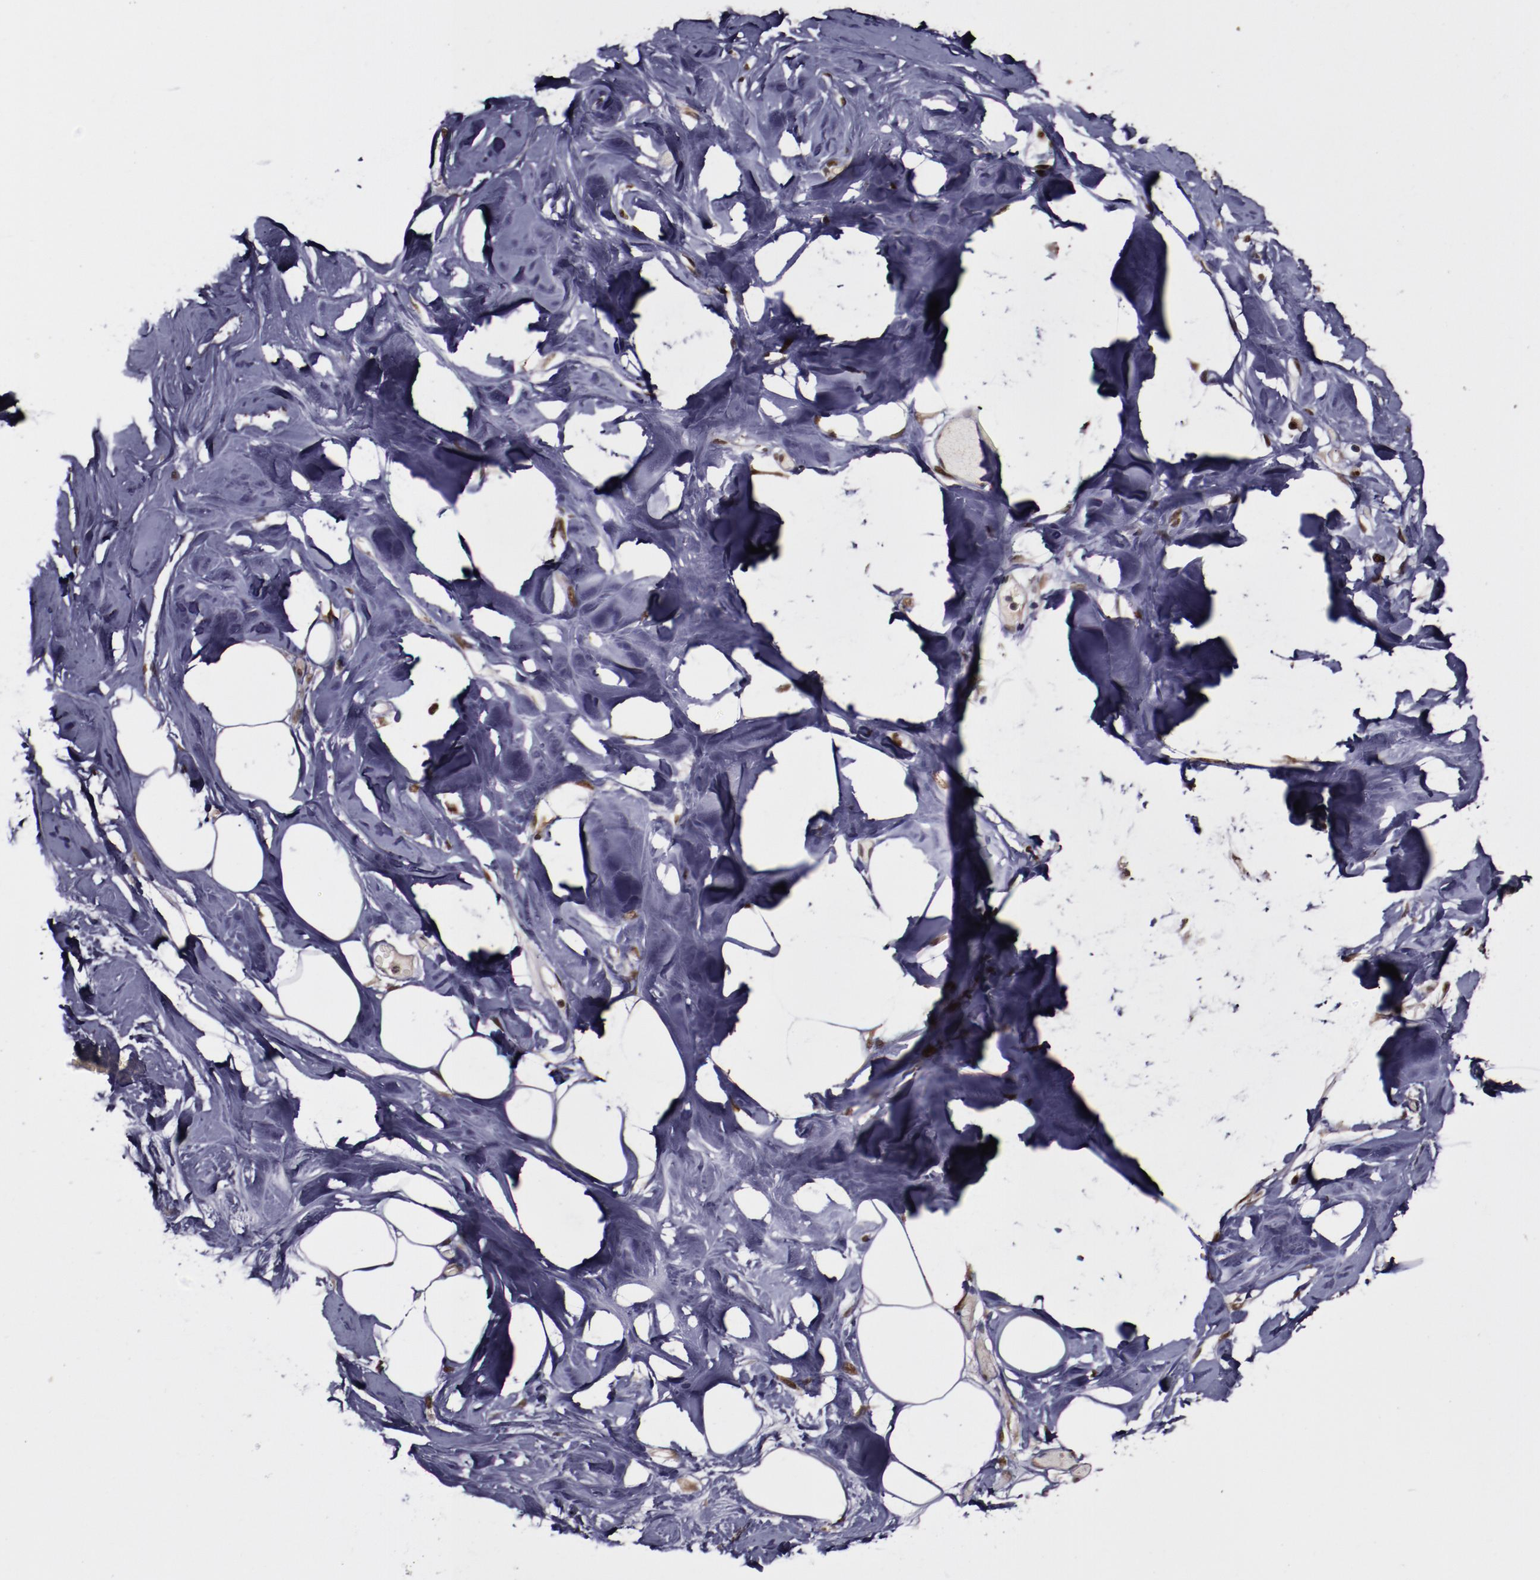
{"staining": {"intensity": "weak", "quantity": "25%-75%", "location": "cytoplasmic/membranous,nuclear"}, "tissue": "breast", "cell_type": "Adipocytes", "image_type": "normal", "snomed": [{"axis": "morphology", "description": "Normal tissue, NOS"}, {"axis": "topography", "description": "Breast"}, {"axis": "topography", "description": "Soft tissue"}], "caption": "Immunohistochemical staining of unremarkable human breast exhibits weak cytoplasmic/membranous,nuclear protein expression in about 25%-75% of adipocytes. (brown staining indicates protein expression, while blue staining denotes nuclei).", "gene": "CHEK2", "patient": {"sex": "female", "age": 25}}